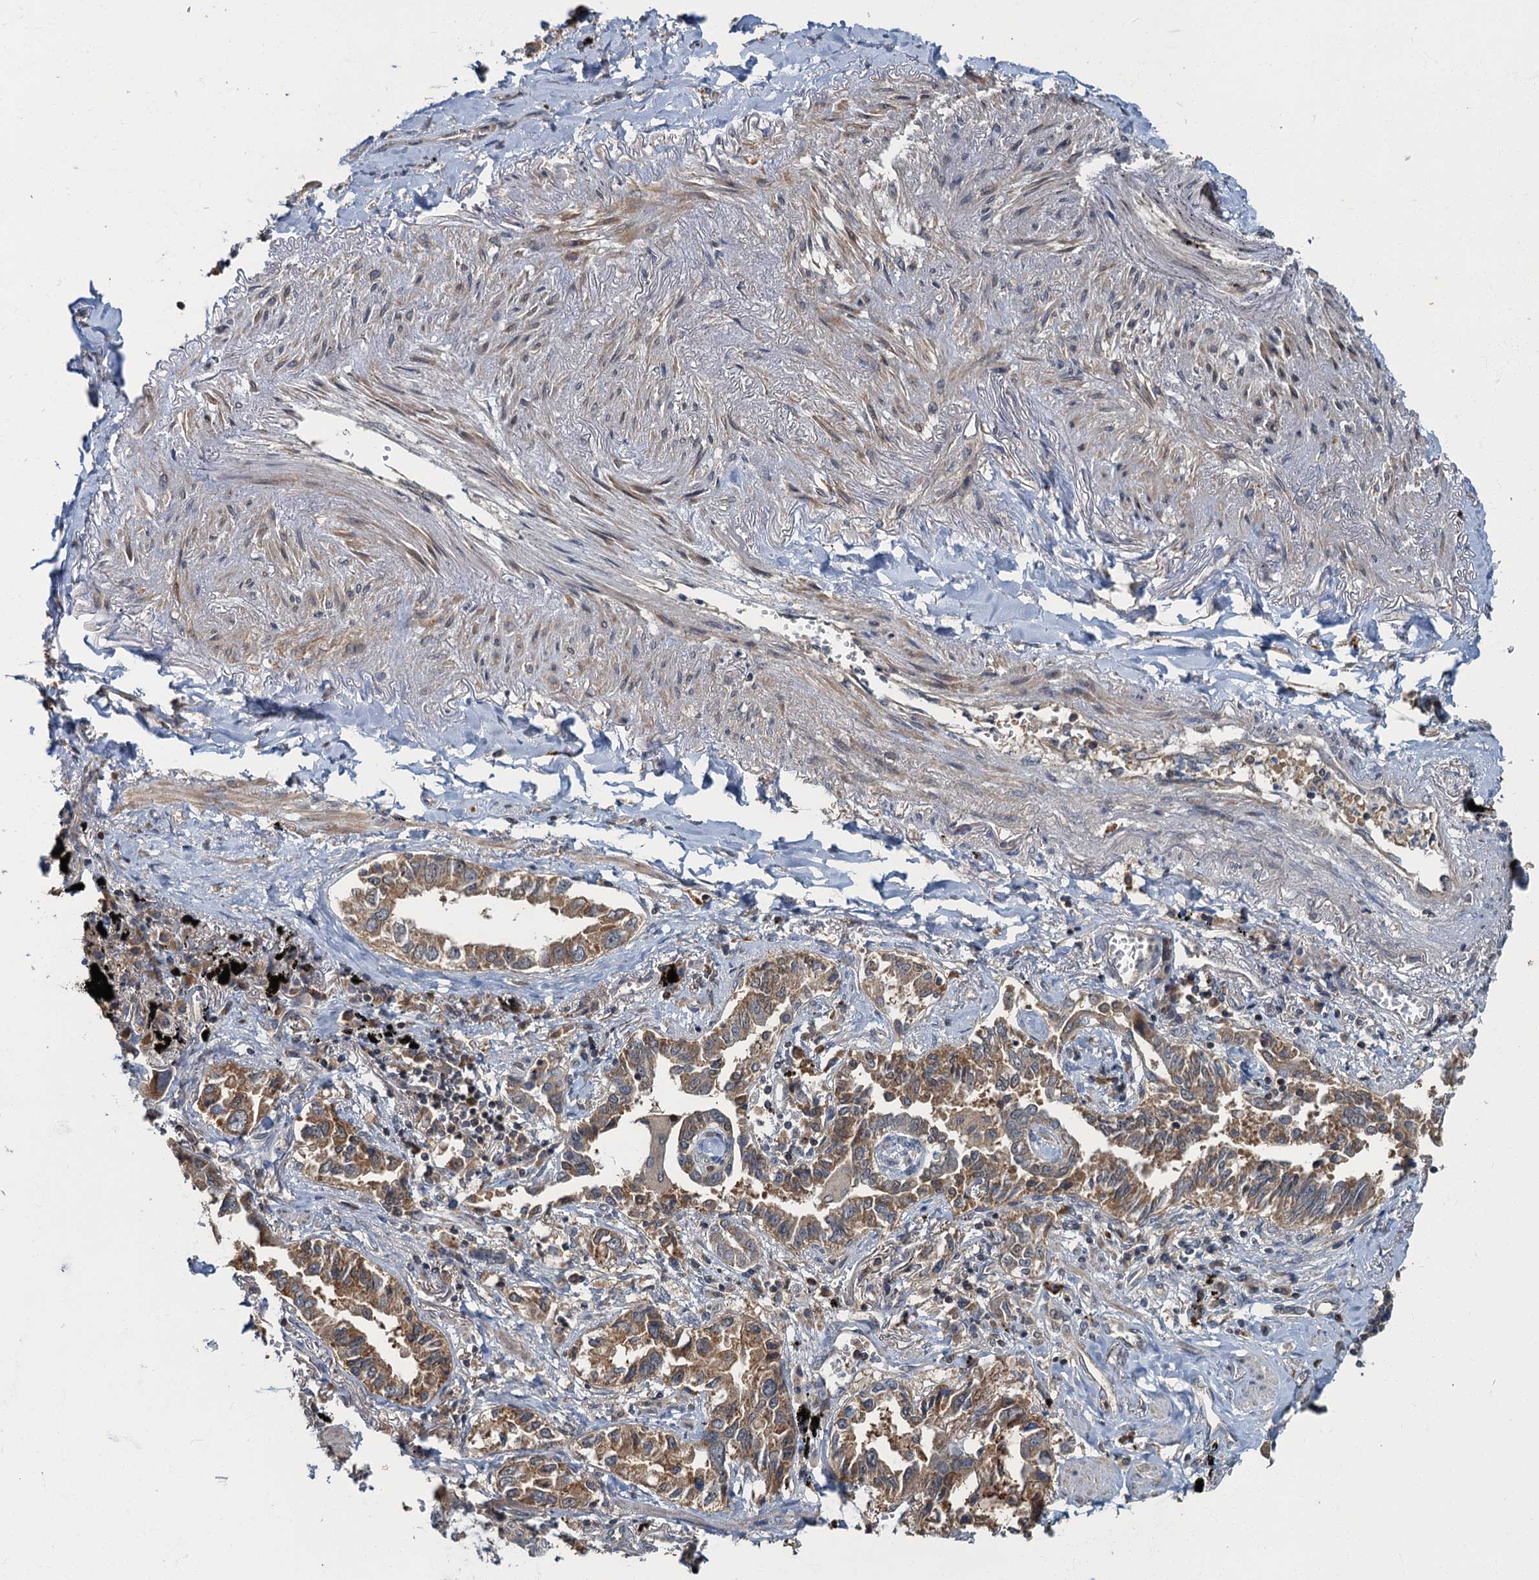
{"staining": {"intensity": "moderate", "quantity": ">75%", "location": "cytoplasmic/membranous"}, "tissue": "lung cancer", "cell_type": "Tumor cells", "image_type": "cancer", "snomed": [{"axis": "morphology", "description": "Adenocarcinoma, NOS"}, {"axis": "topography", "description": "Lung"}], "caption": "DAB immunohistochemical staining of lung cancer displays moderate cytoplasmic/membranous protein expression in approximately >75% of tumor cells. (Brightfield microscopy of DAB IHC at high magnification).", "gene": "WDCP", "patient": {"sex": "male", "age": 67}}